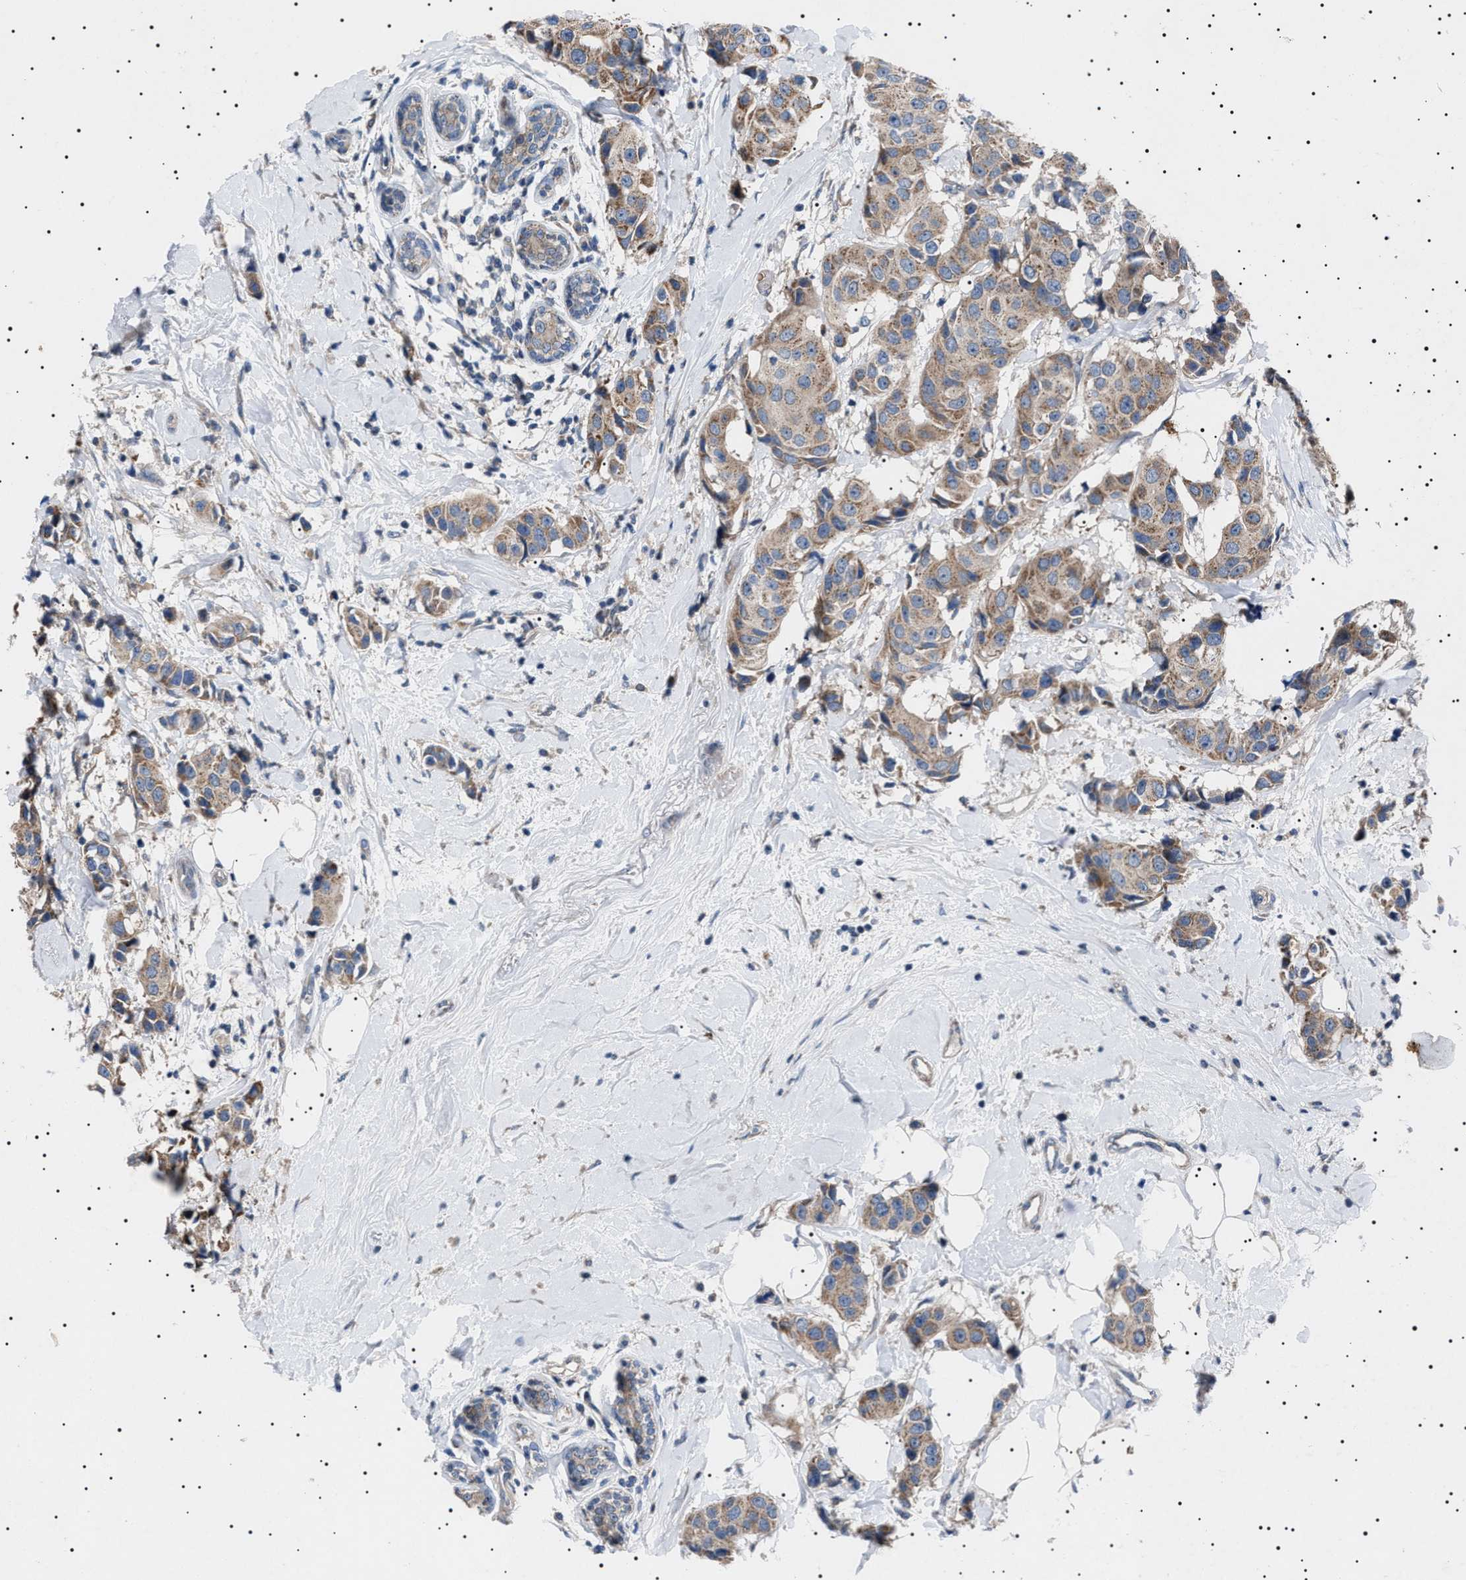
{"staining": {"intensity": "moderate", "quantity": ">75%", "location": "cytoplasmic/membranous"}, "tissue": "breast cancer", "cell_type": "Tumor cells", "image_type": "cancer", "snomed": [{"axis": "morphology", "description": "Normal tissue, NOS"}, {"axis": "morphology", "description": "Duct carcinoma"}, {"axis": "topography", "description": "Breast"}], "caption": "The immunohistochemical stain labels moderate cytoplasmic/membranous staining in tumor cells of infiltrating ductal carcinoma (breast) tissue.", "gene": "PTRH1", "patient": {"sex": "female", "age": 39}}